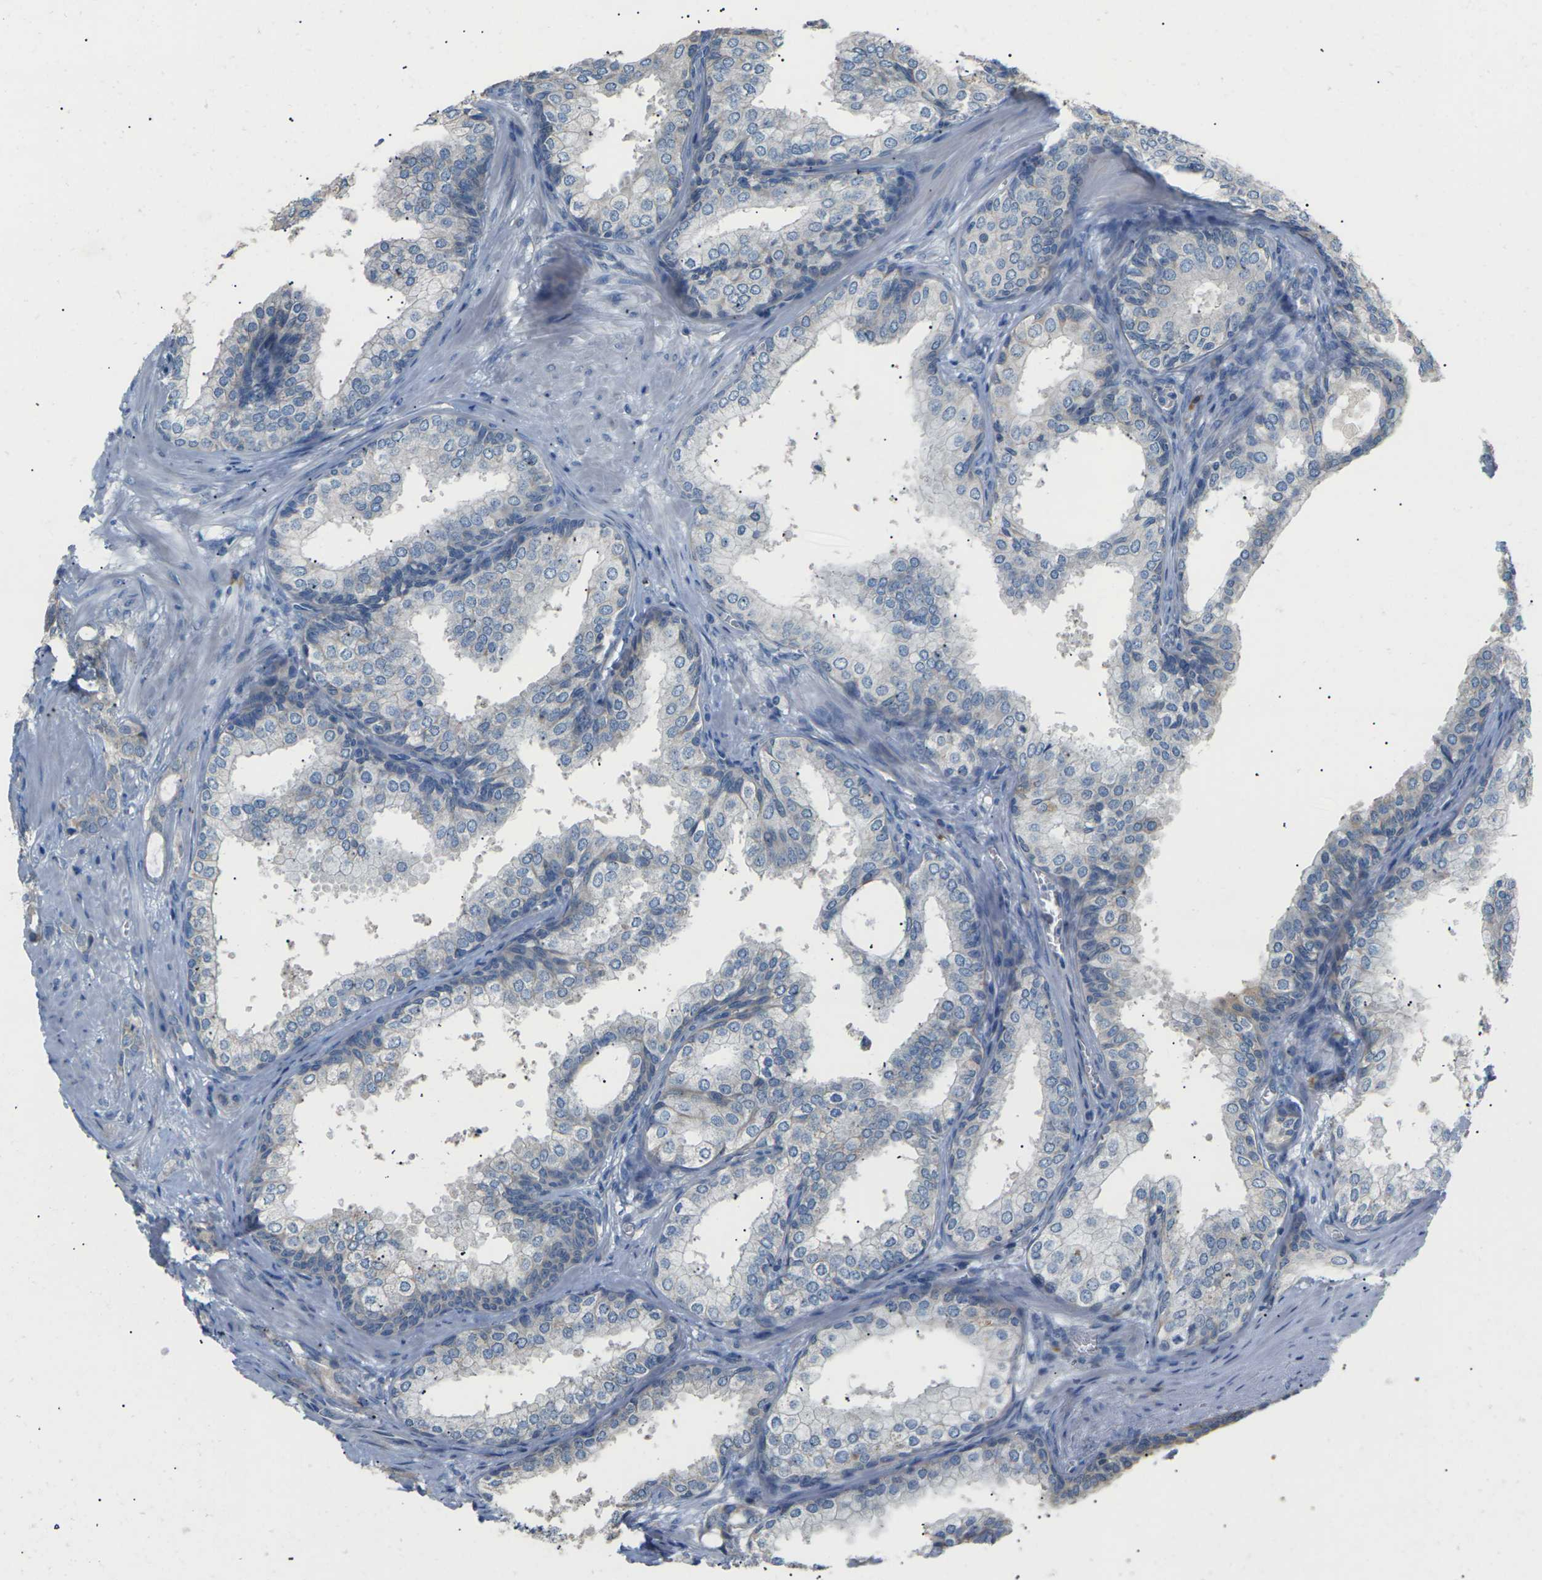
{"staining": {"intensity": "negative", "quantity": "none", "location": "none"}, "tissue": "prostate cancer", "cell_type": "Tumor cells", "image_type": "cancer", "snomed": [{"axis": "morphology", "description": "Adenocarcinoma, High grade"}, {"axis": "topography", "description": "Prostate"}], "caption": "DAB (3,3'-diaminobenzidine) immunohistochemical staining of prostate cancer reveals no significant expression in tumor cells.", "gene": "KLHDC8B", "patient": {"sex": "male", "age": 64}}